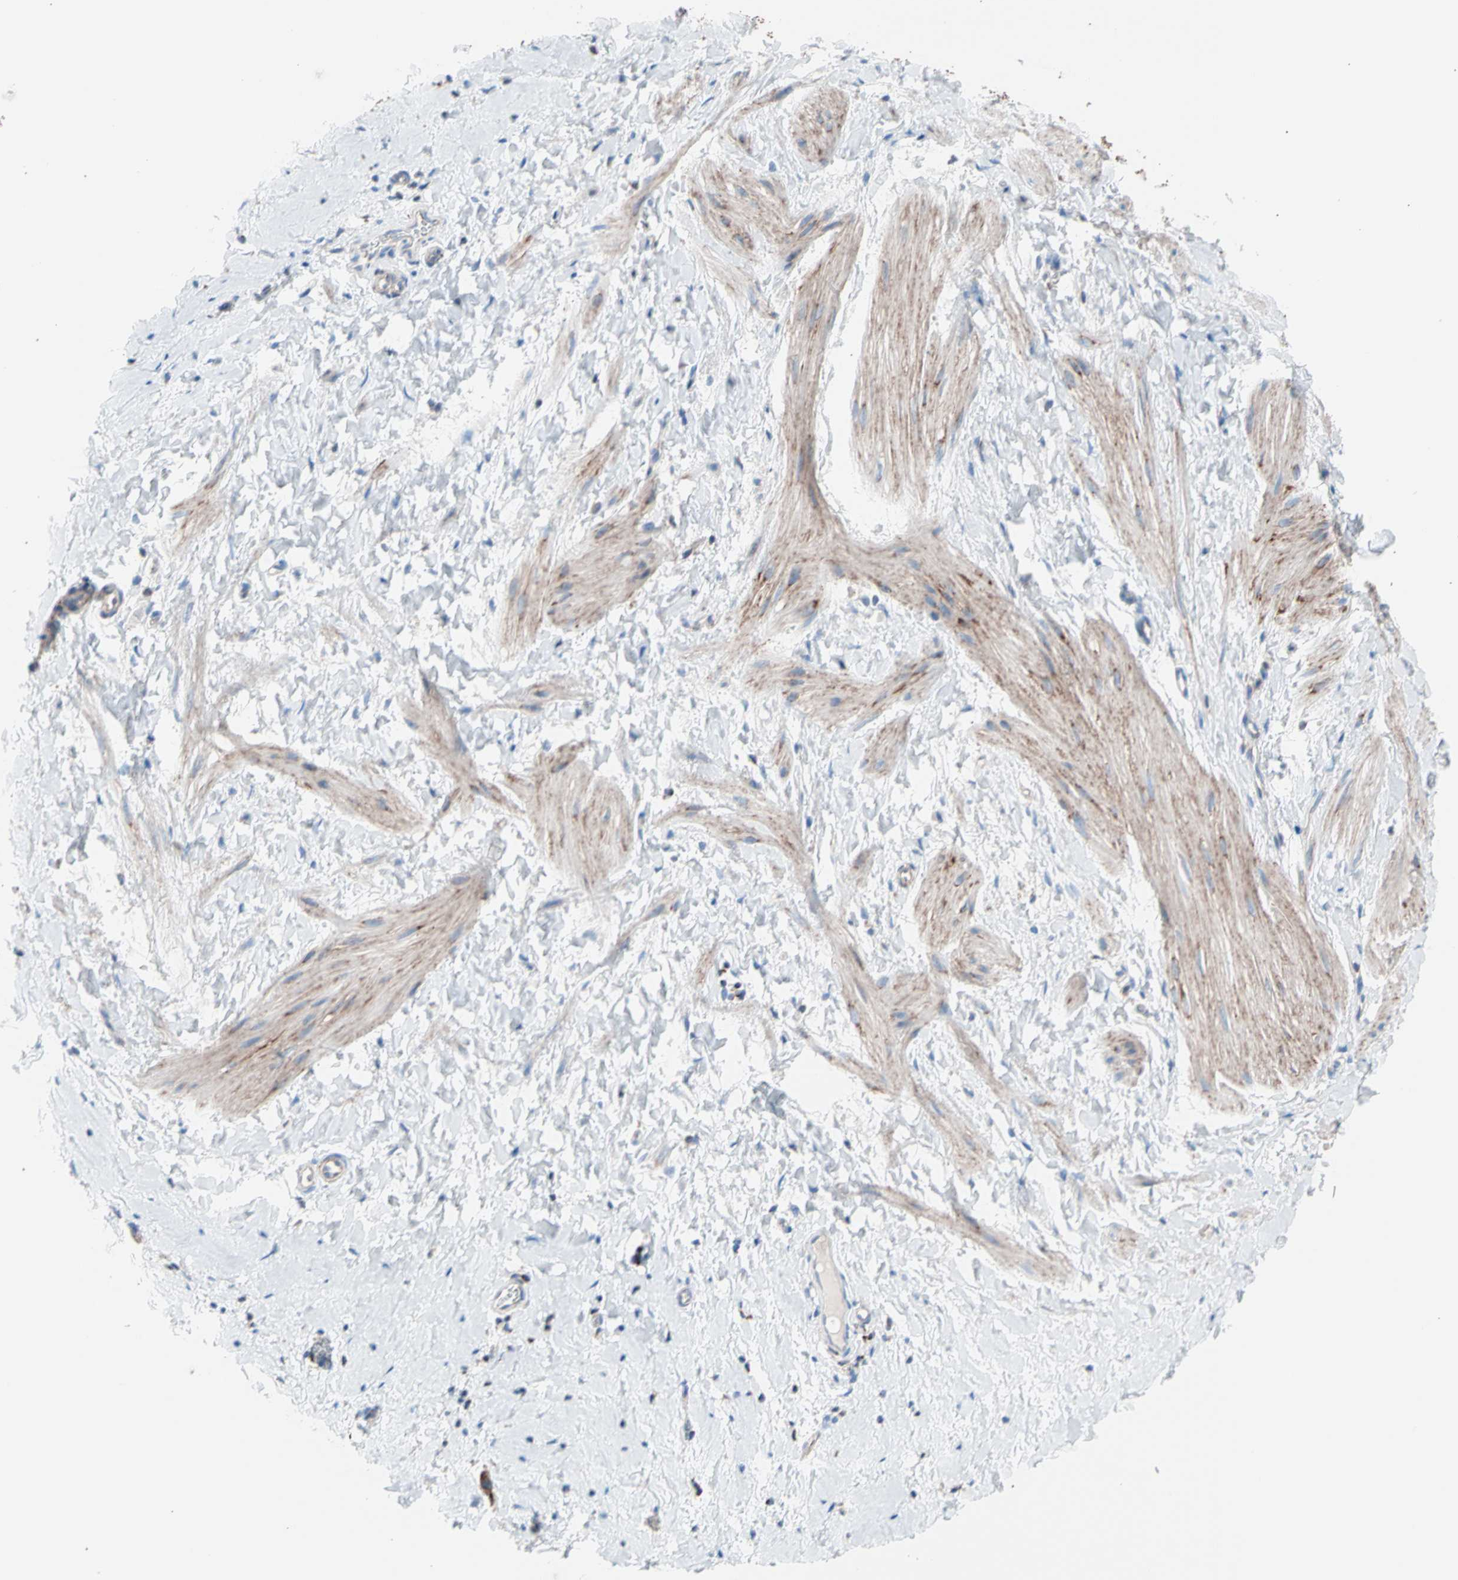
{"staining": {"intensity": "moderate", "quantity": "<25%", "location": "cytoplasmic/membranous"}, "tissue": "smooth muscle", "cell_type": "Smooth muscle cells", "image_type": "normal", "snomed": [{"axis": "morphology", "description": "Normal tissue, NOS"}, {"axis": "topography", "description": "Smooth muscle"}], "caption": "About <25% of smooth muscle cells in normal human smooth muscle show moderate cytoplasmic/membranous protein staining as visualized by brown immunohistochemical staining.", "gene": "HK1", "patient": {"sex": "male", "age": 16}}